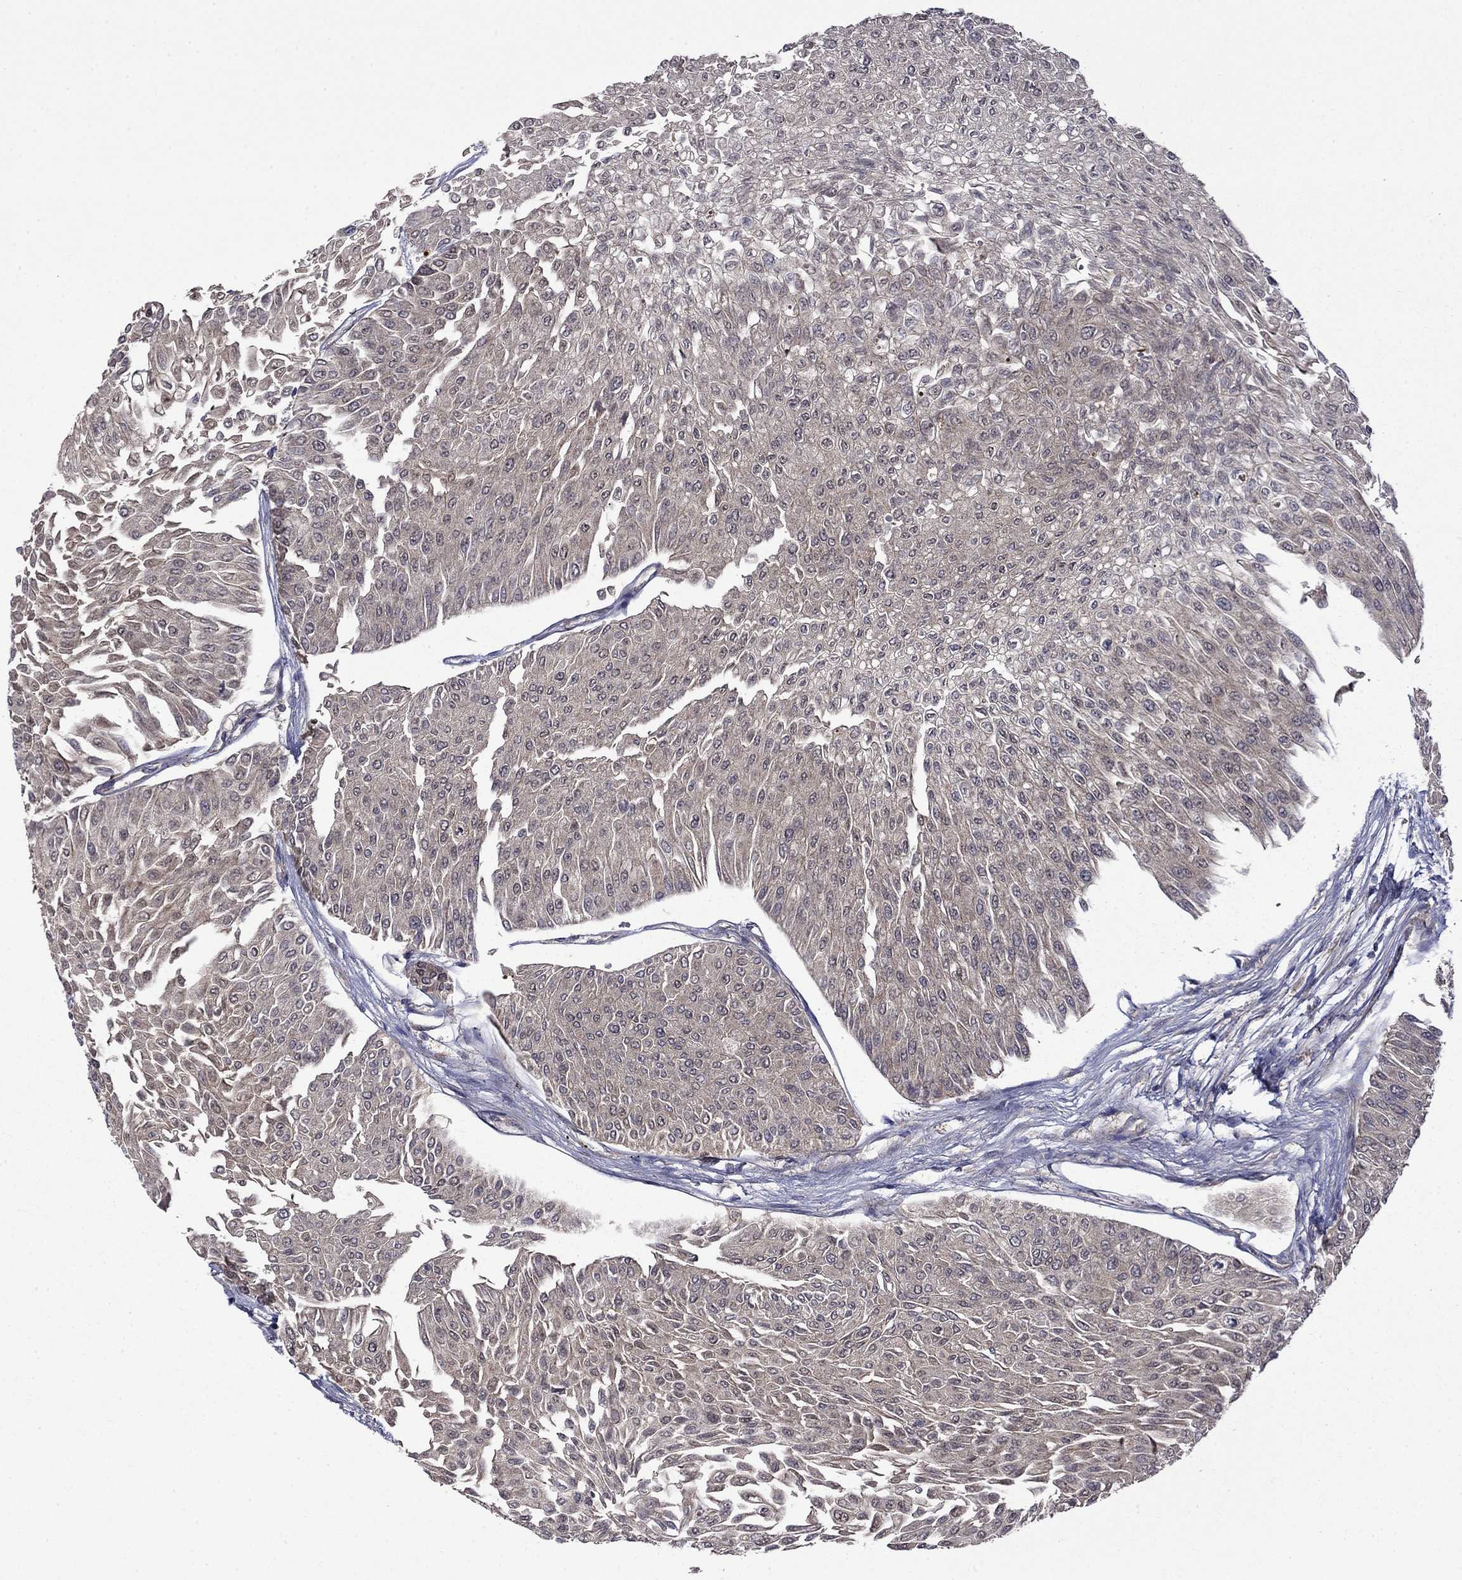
{"staining": {"intensity": "negative", "quantity": "none", "location": "none"}, "tissue": "urothelial cancer", "cell_type": "Tumor cells", "image_type": "cancer", "snomed": [{"axis": "morphology", "description": "Urothelial carcinoma, Low grade"}, {"axis": "topography", "description": "Urinary bladder"}], "caption": "DAB immunohistochemical staining of urothelial cancer displays no significant staining in tumor cells.", "gene": "TPMT", "patient": {"sex": "male", "age": 67}}